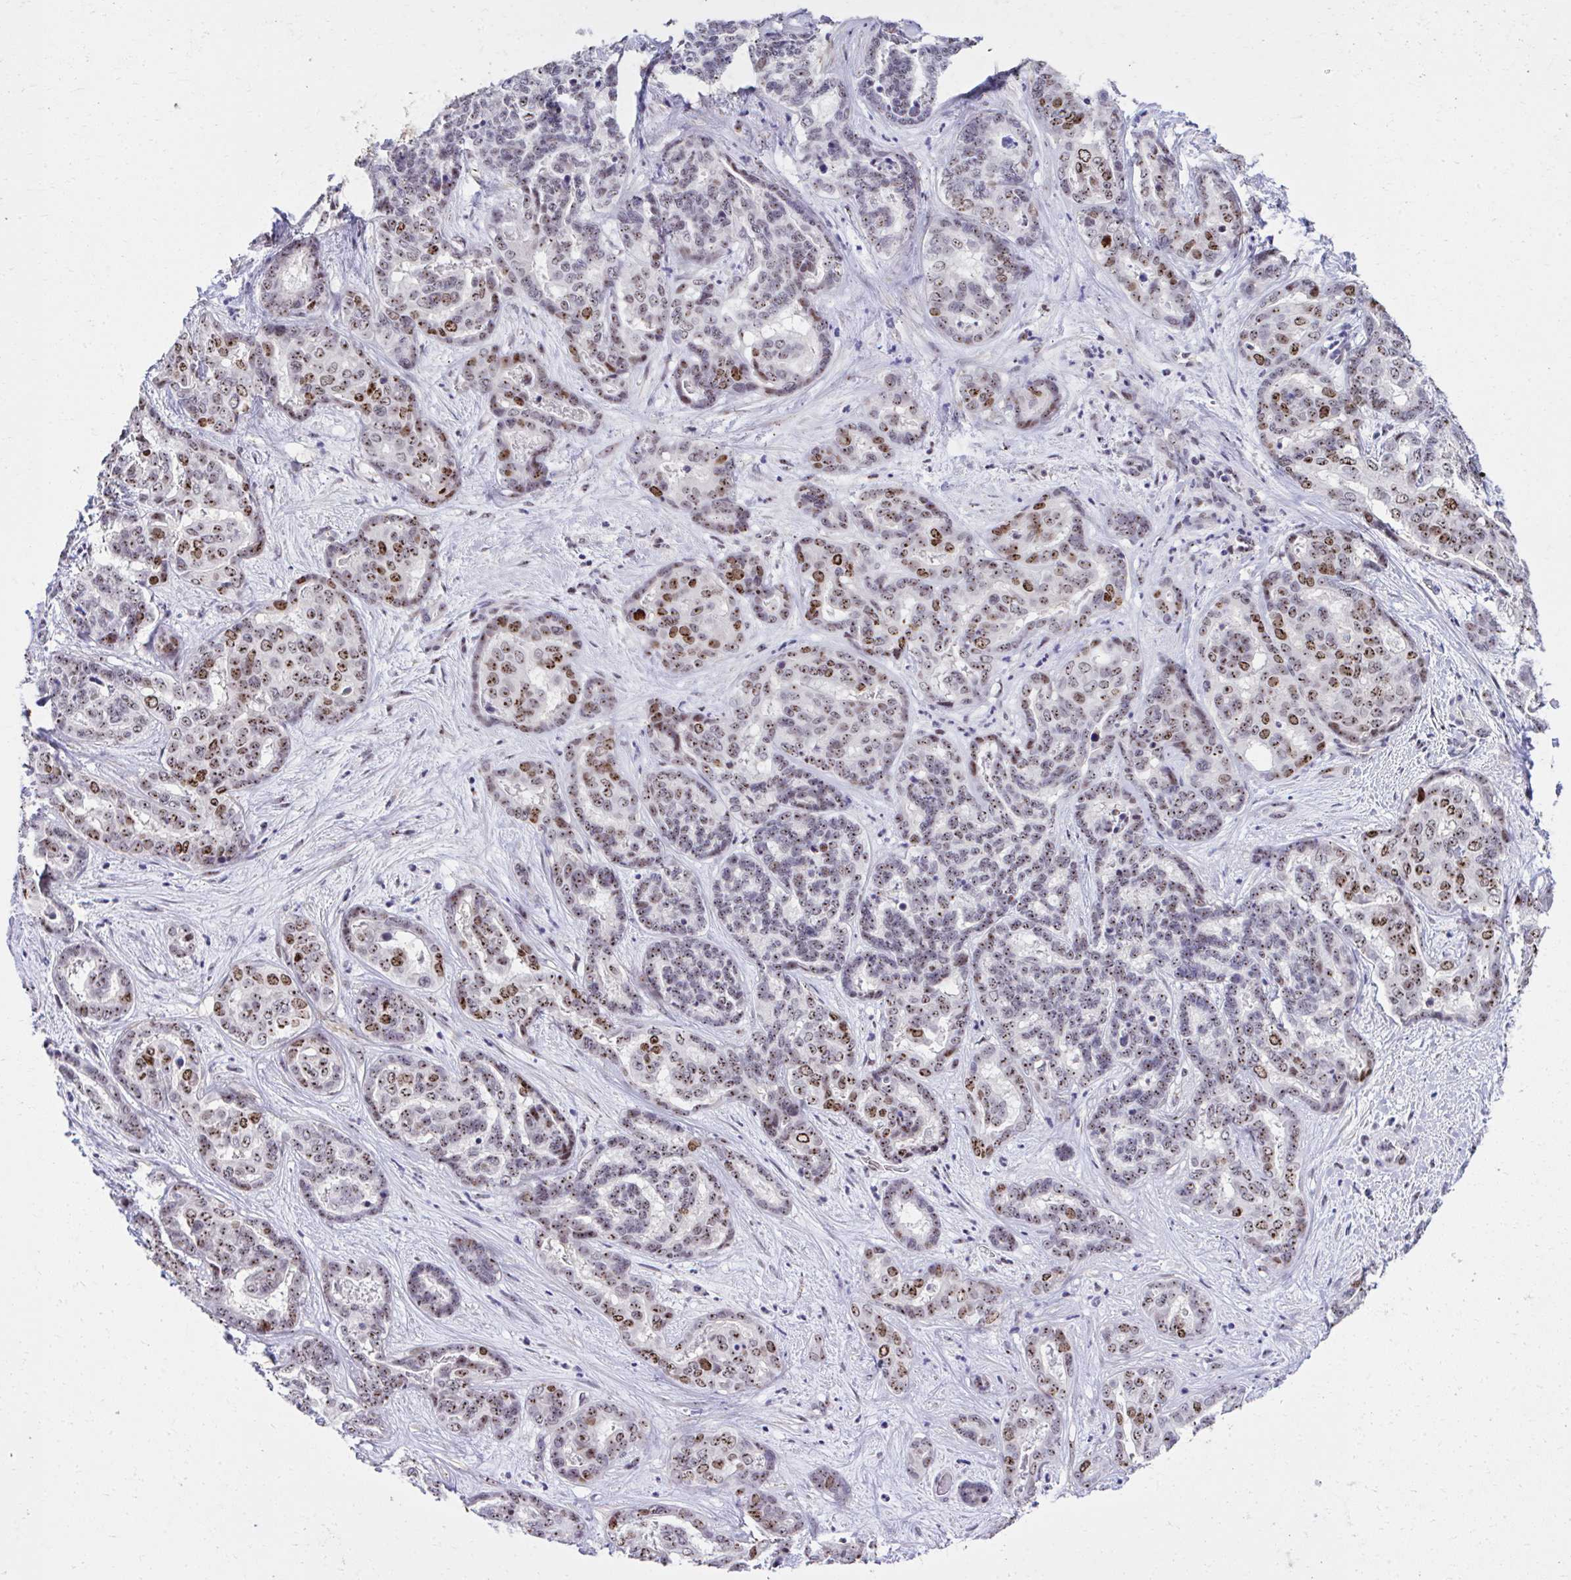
{"staining": {"intensity": "strong", "quantity": "25%-75%", "location": "nuclear"}, "tissue": "liver cancer", "cell_type": "Tumor cells", "image_type": "cancer", "snomed": [{"axis": "morphology", "description": "Cholangiocarcinoma"}, {"axis": "topography", "description": "Liver"}], "caption": "A photomicrograph of liver cancer (cholangiocarcinoma) stained for a protein displays strong nuclear brown staining in tumor cells.", "gene": "CEP72", "patient": {"sex": "female", "age": 64}}